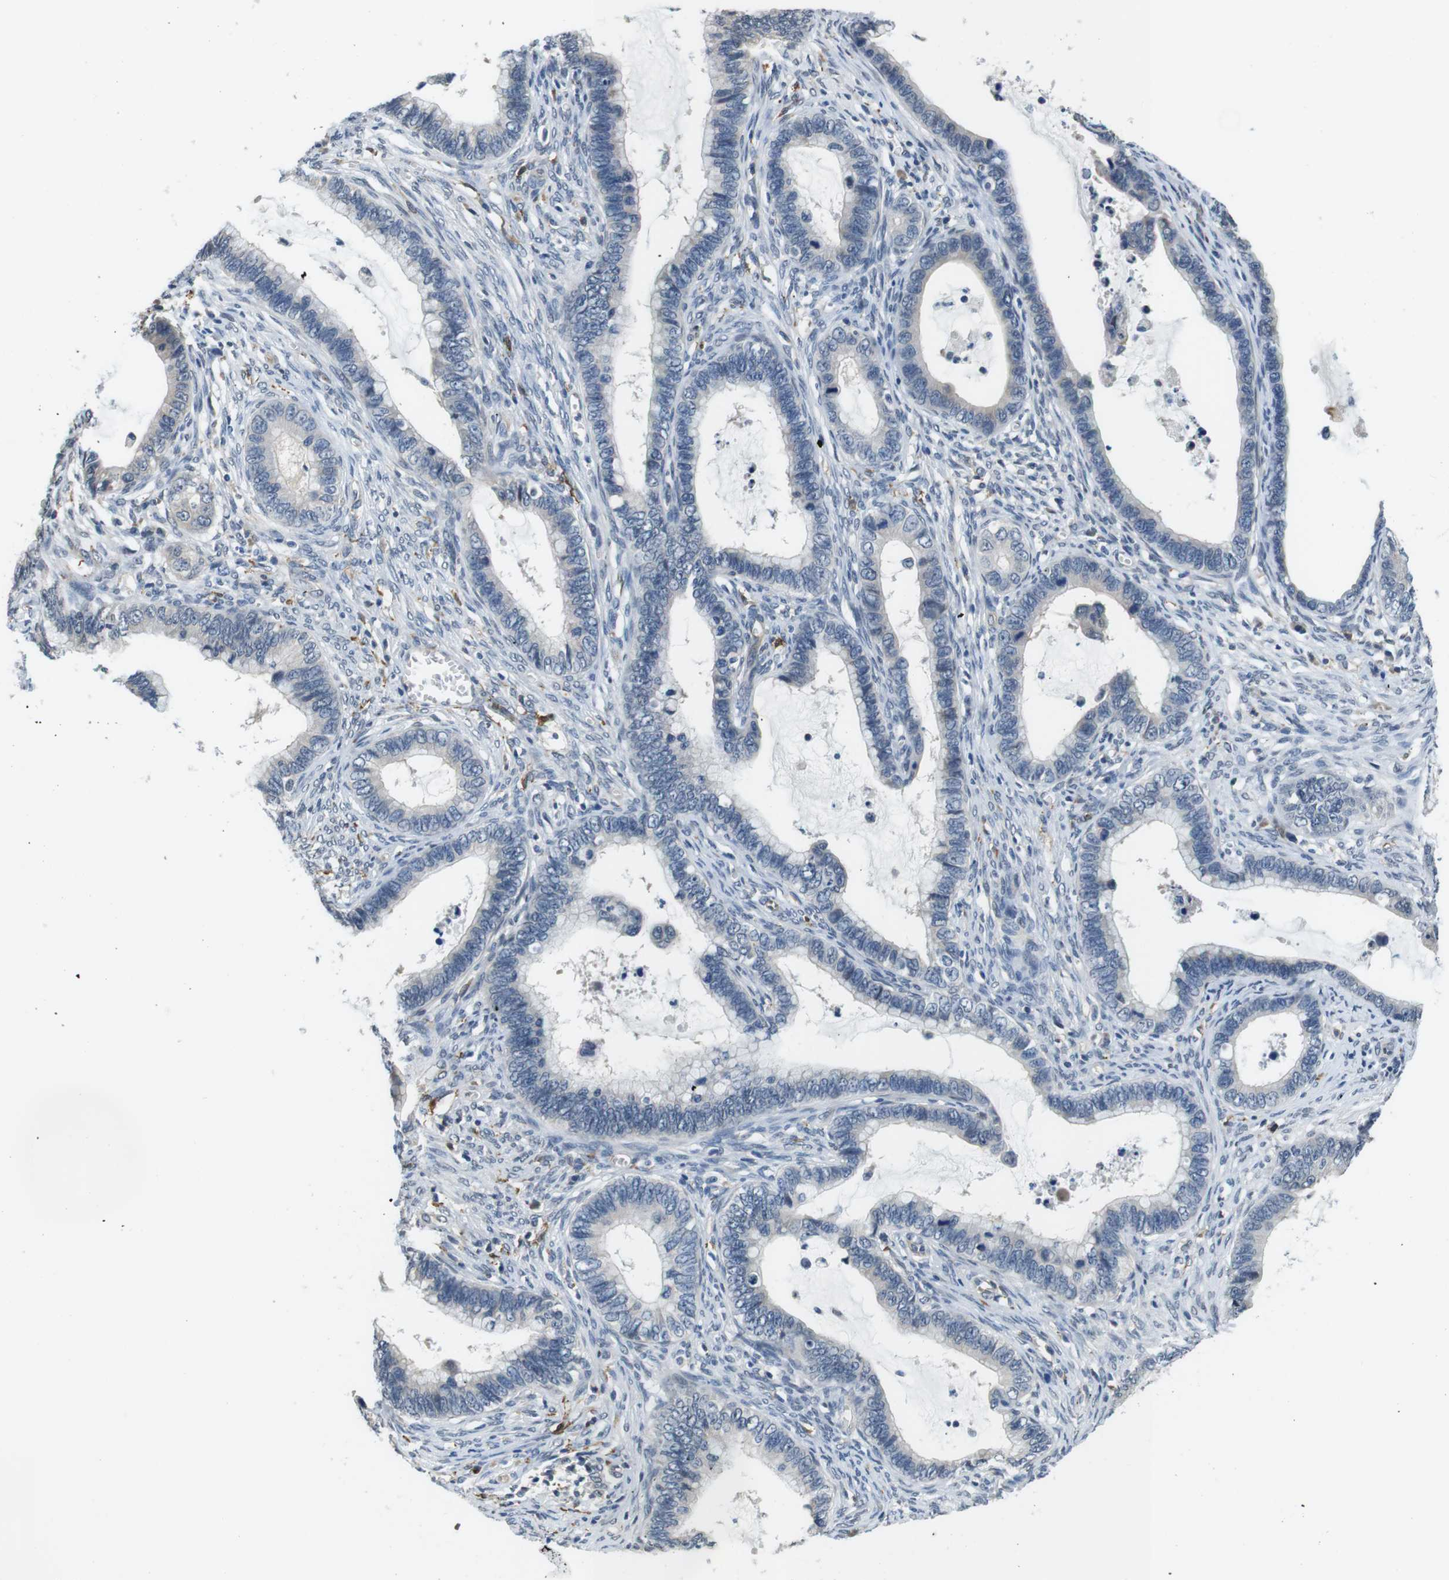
{"staining": {"intensity": "negative", "quantity": "none", "location": "none"}, "tissue": "cervical cancer", "cell_type": "Tumor cells", "image_type": "cancer", "snomed": [{"axis": "morphology", "description": "Adenocarcinoma, NOS"}, {"axis": "topography", "description": "Cervix"}], "caption": "High power microscopy histopathology image of an immunohistochemistry (IHC) micrograph of adenocarcinoma (cervical), revealing no significant staining in tumor cells.", "gene": "CD163L1", "patient": {"sex": "female", "age": 44}}